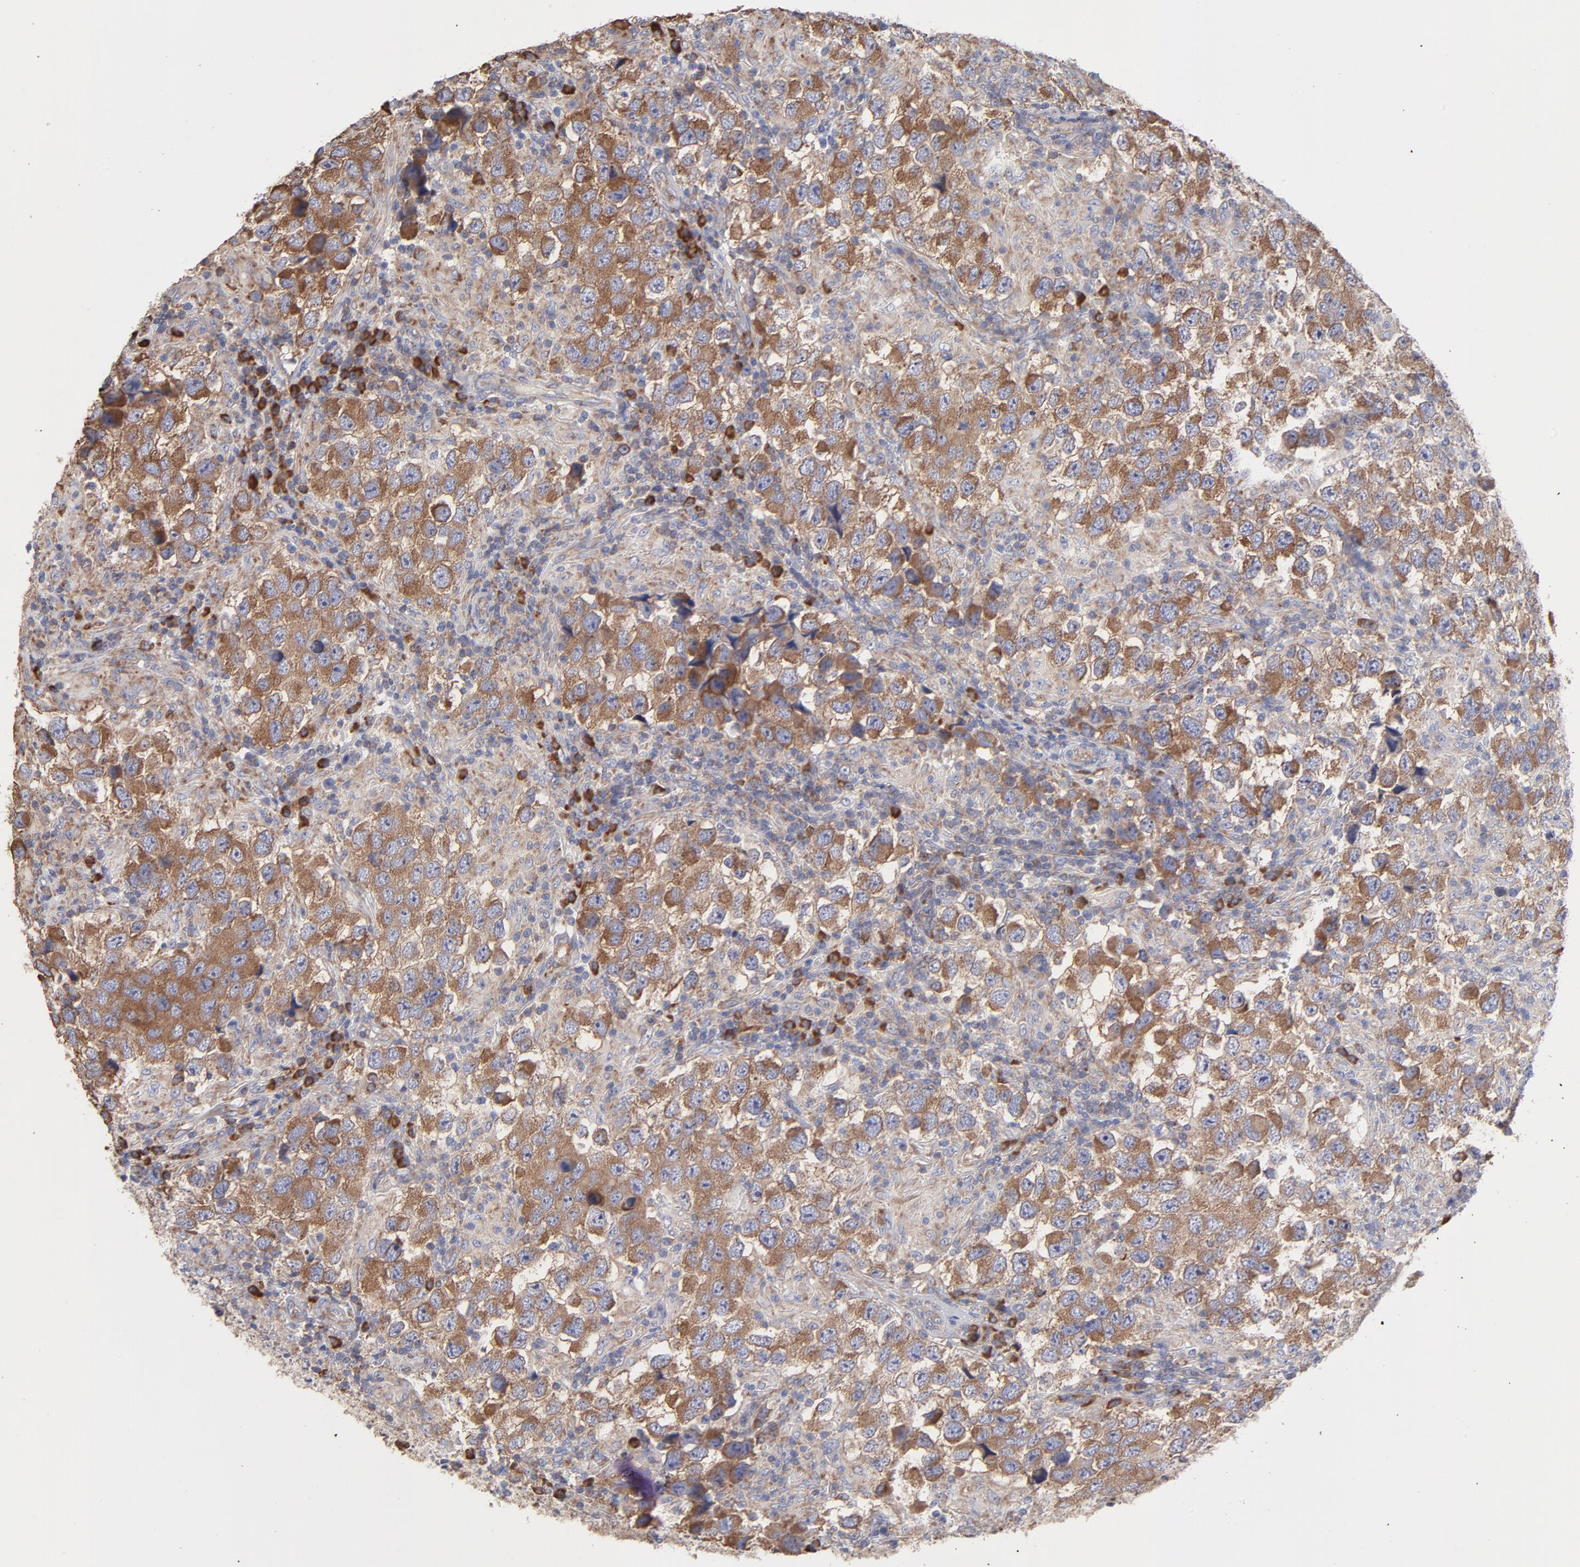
{"staining": {"intensity": "moderate", "quantity": ">75%", "location": "cytoplasmic/membranous"}, "tissue": "testis cancer", "cell_type": "Tumor cells", "image_type": "cancer", "snomed": [{"axis": "morphology", "description": "Carcinoma, Embryonal, NOS"}, {"axis": "topography", "description": "Testis"}], "caption": "Testis embryonal carcinoma stained for a protein (brown) displays moderate cytoplasmic/membranous positive staining in about >75% of tumor cells.", "gene": "RPL3", "patient": {"sex": "male", "age": 21}}